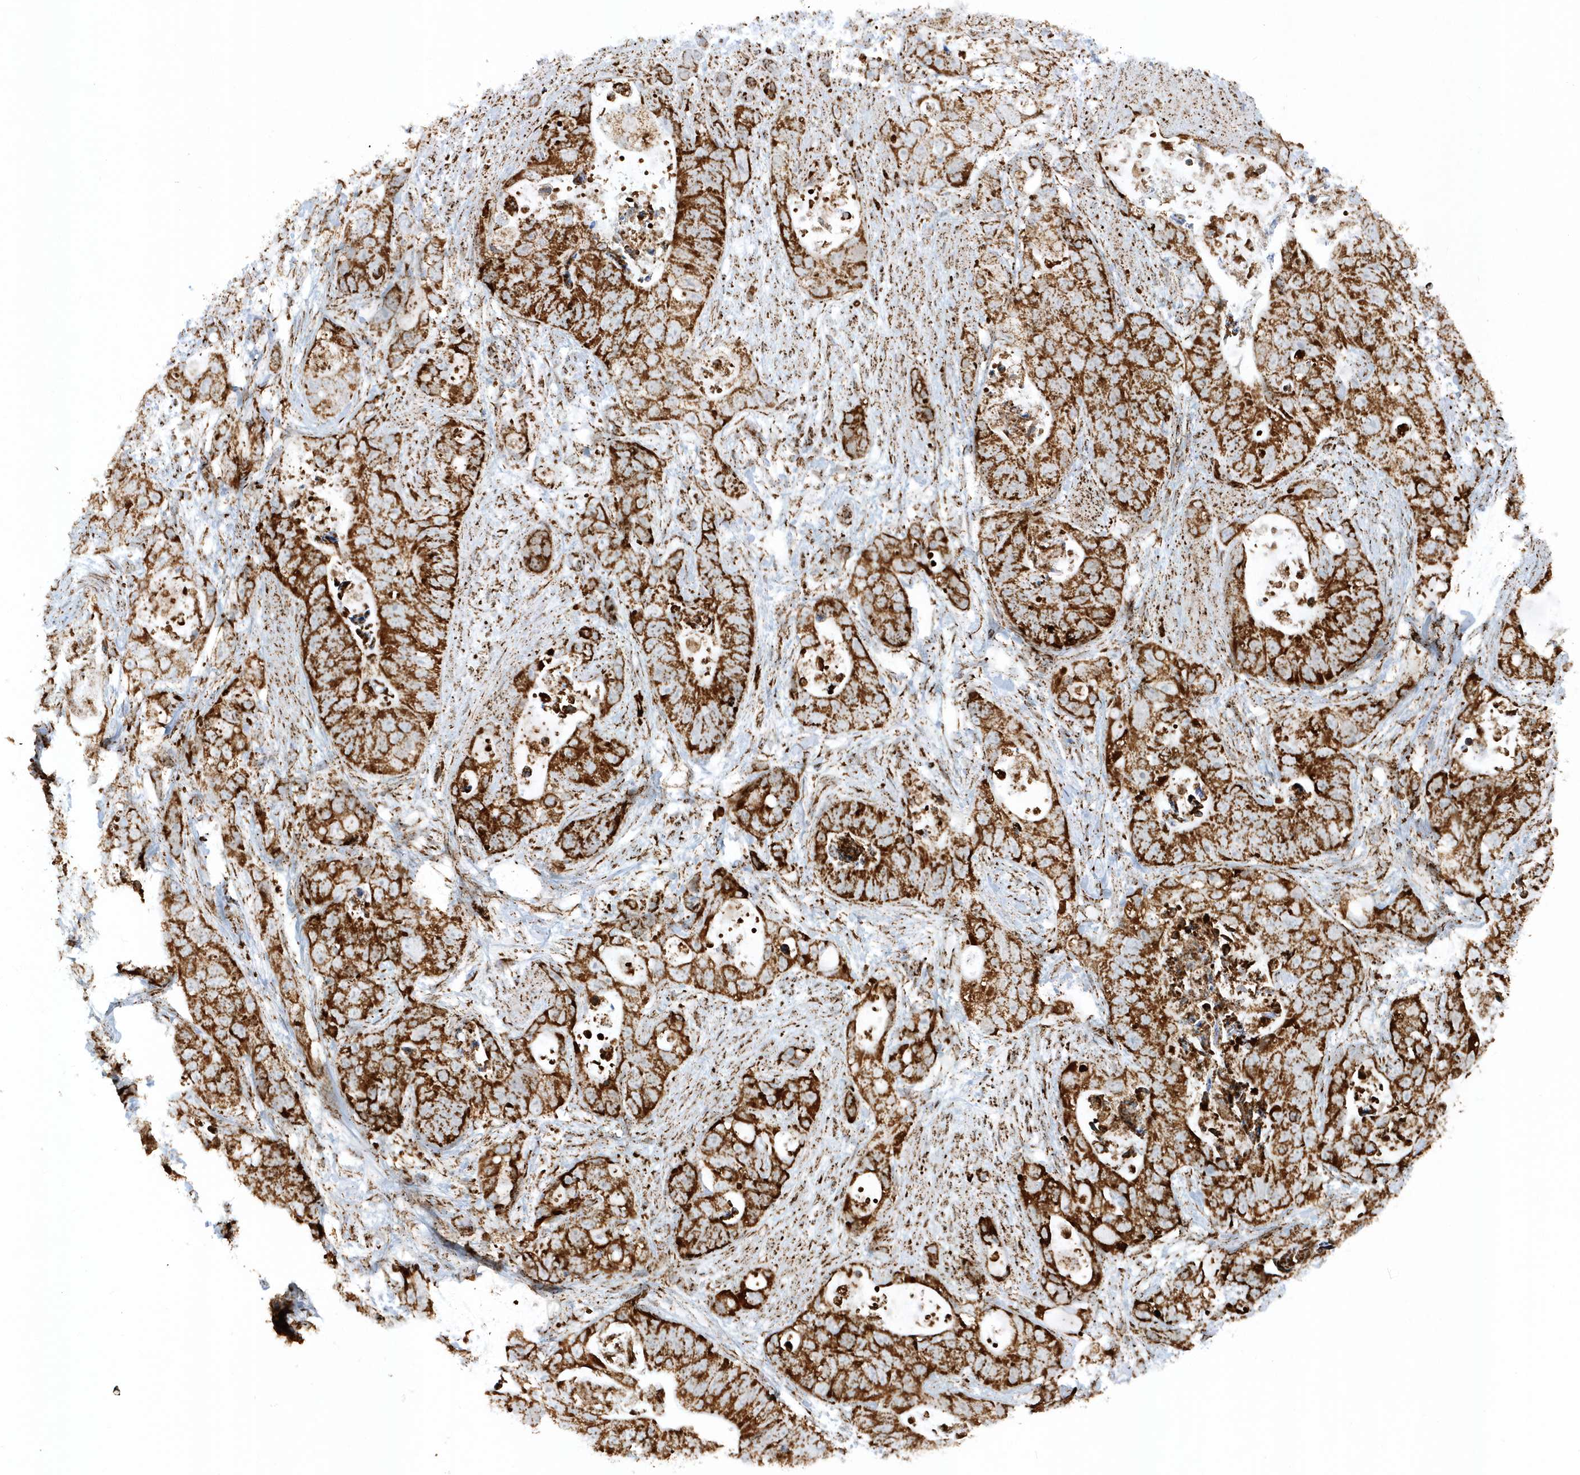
{"staining": {"intensity": "strong", "quantity": ">75%", "location": "cytoplasmic/membranous"}, "tissue": "stomach cancer", "cell_type": "Tumor cells", "image_type": "cancer", "snomed": [{"axis": "morphology", "description": "Adenocarcinoma, NOS"}, {"axis": "topography", "description": "Stomach"}], "caption": "About >75% of tumor cells in human adenocarcinoma (stomach) reveal strong cytoplasmic/membranous protein positivity as visualized by brown immunohistochemical staining.", "gene": "CRY2", "patient": {"sex": "female", "age": 89}}